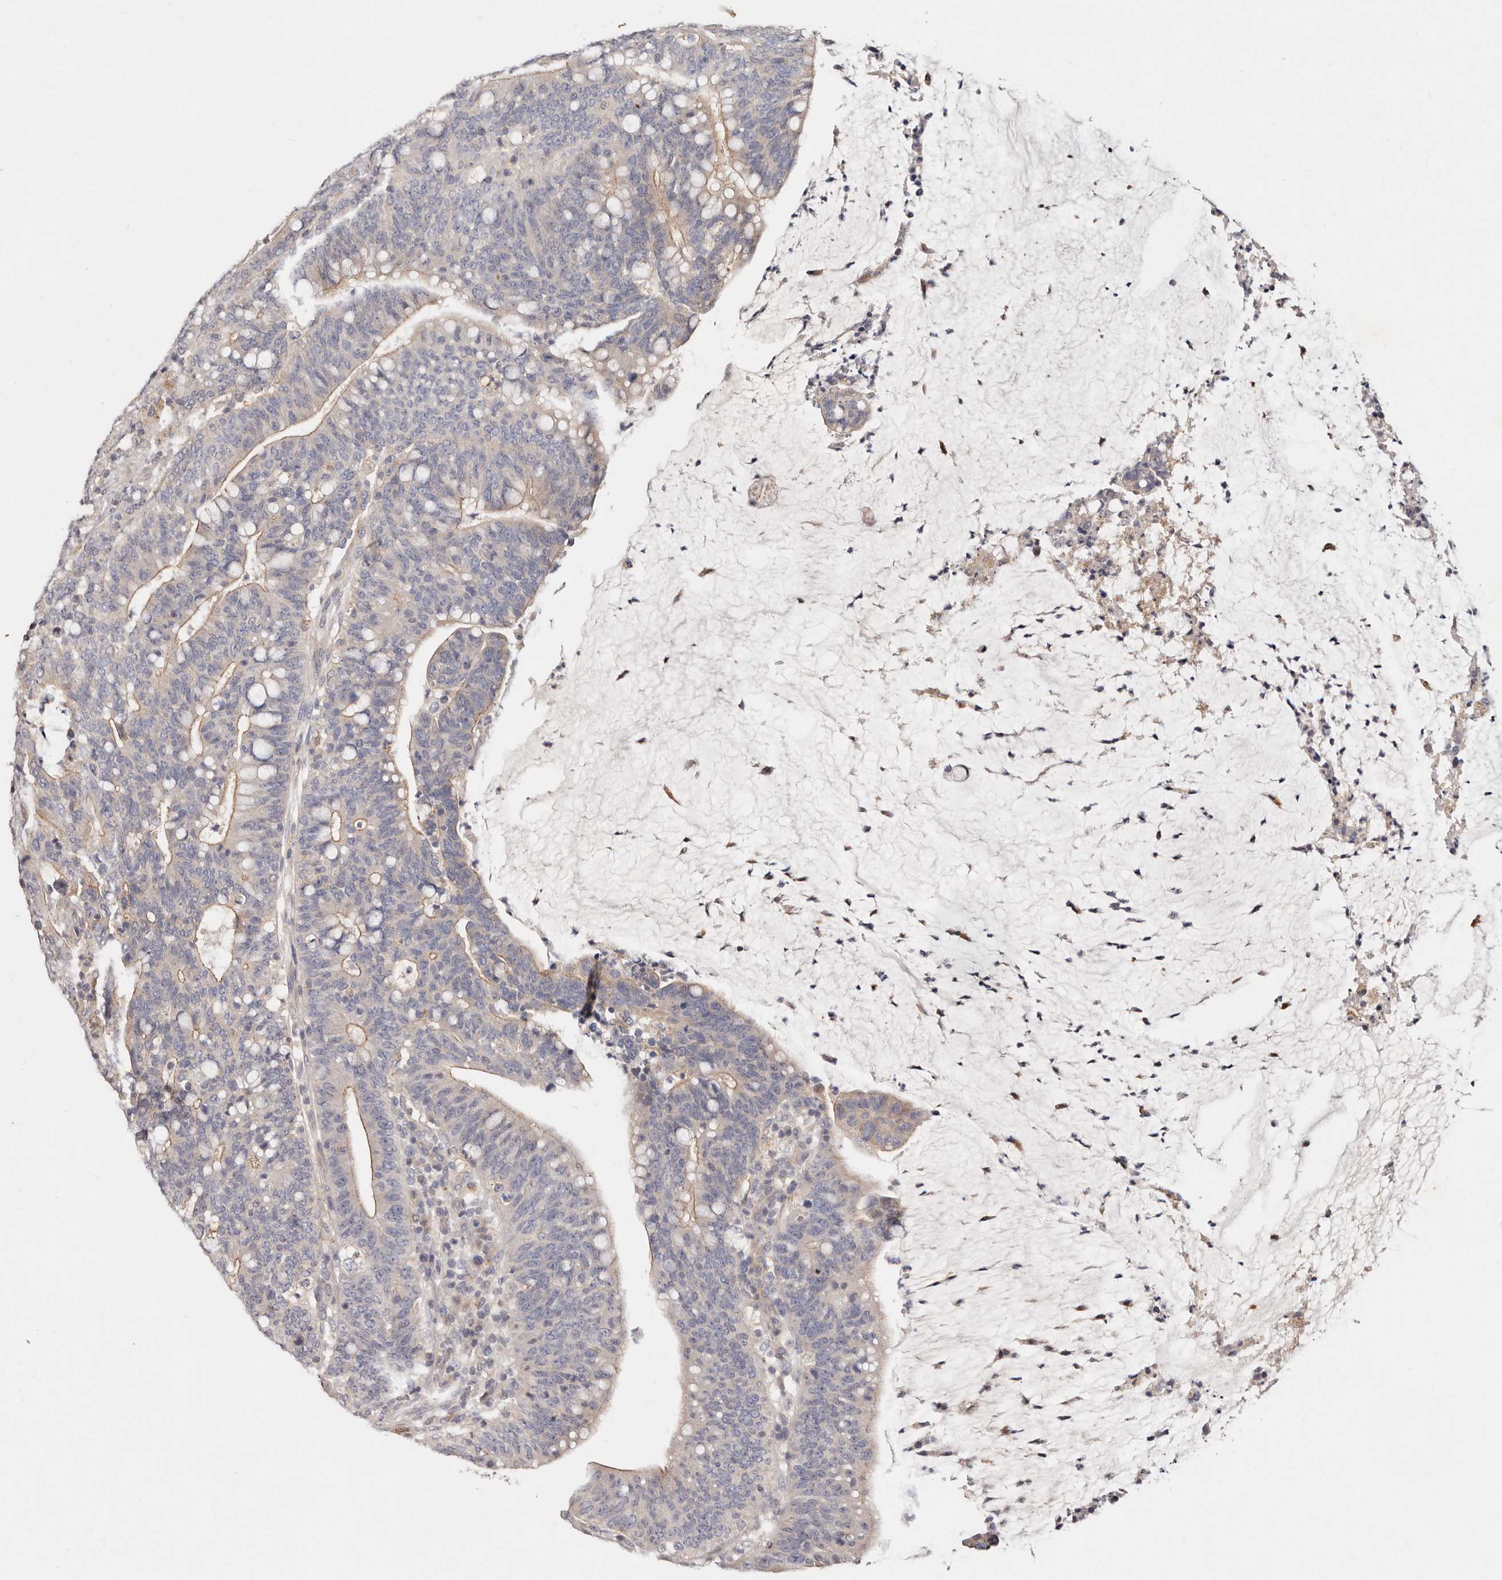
{"staining": {"intensity": "weak", "quantity": "25%-75%", "location": "cytoplasmic/membranous"}, "tissue": "colorectal cancer", "cell_type": "Tumor cells", "image_type": "cancer", "snomed": [{"axis": "morphology", "description": "Adenocarcinoma, NOS"}, {"axis": "topography", "description": "Colon"}], "caption": "Protein expression analysis of human colorectal adenocarcinoma reveals weak cytoplasmic/membranous positivity in about 25%-75% of tumor cells.", "gene": "THBS3", "patient": {"sex": "female", "age": 66}}